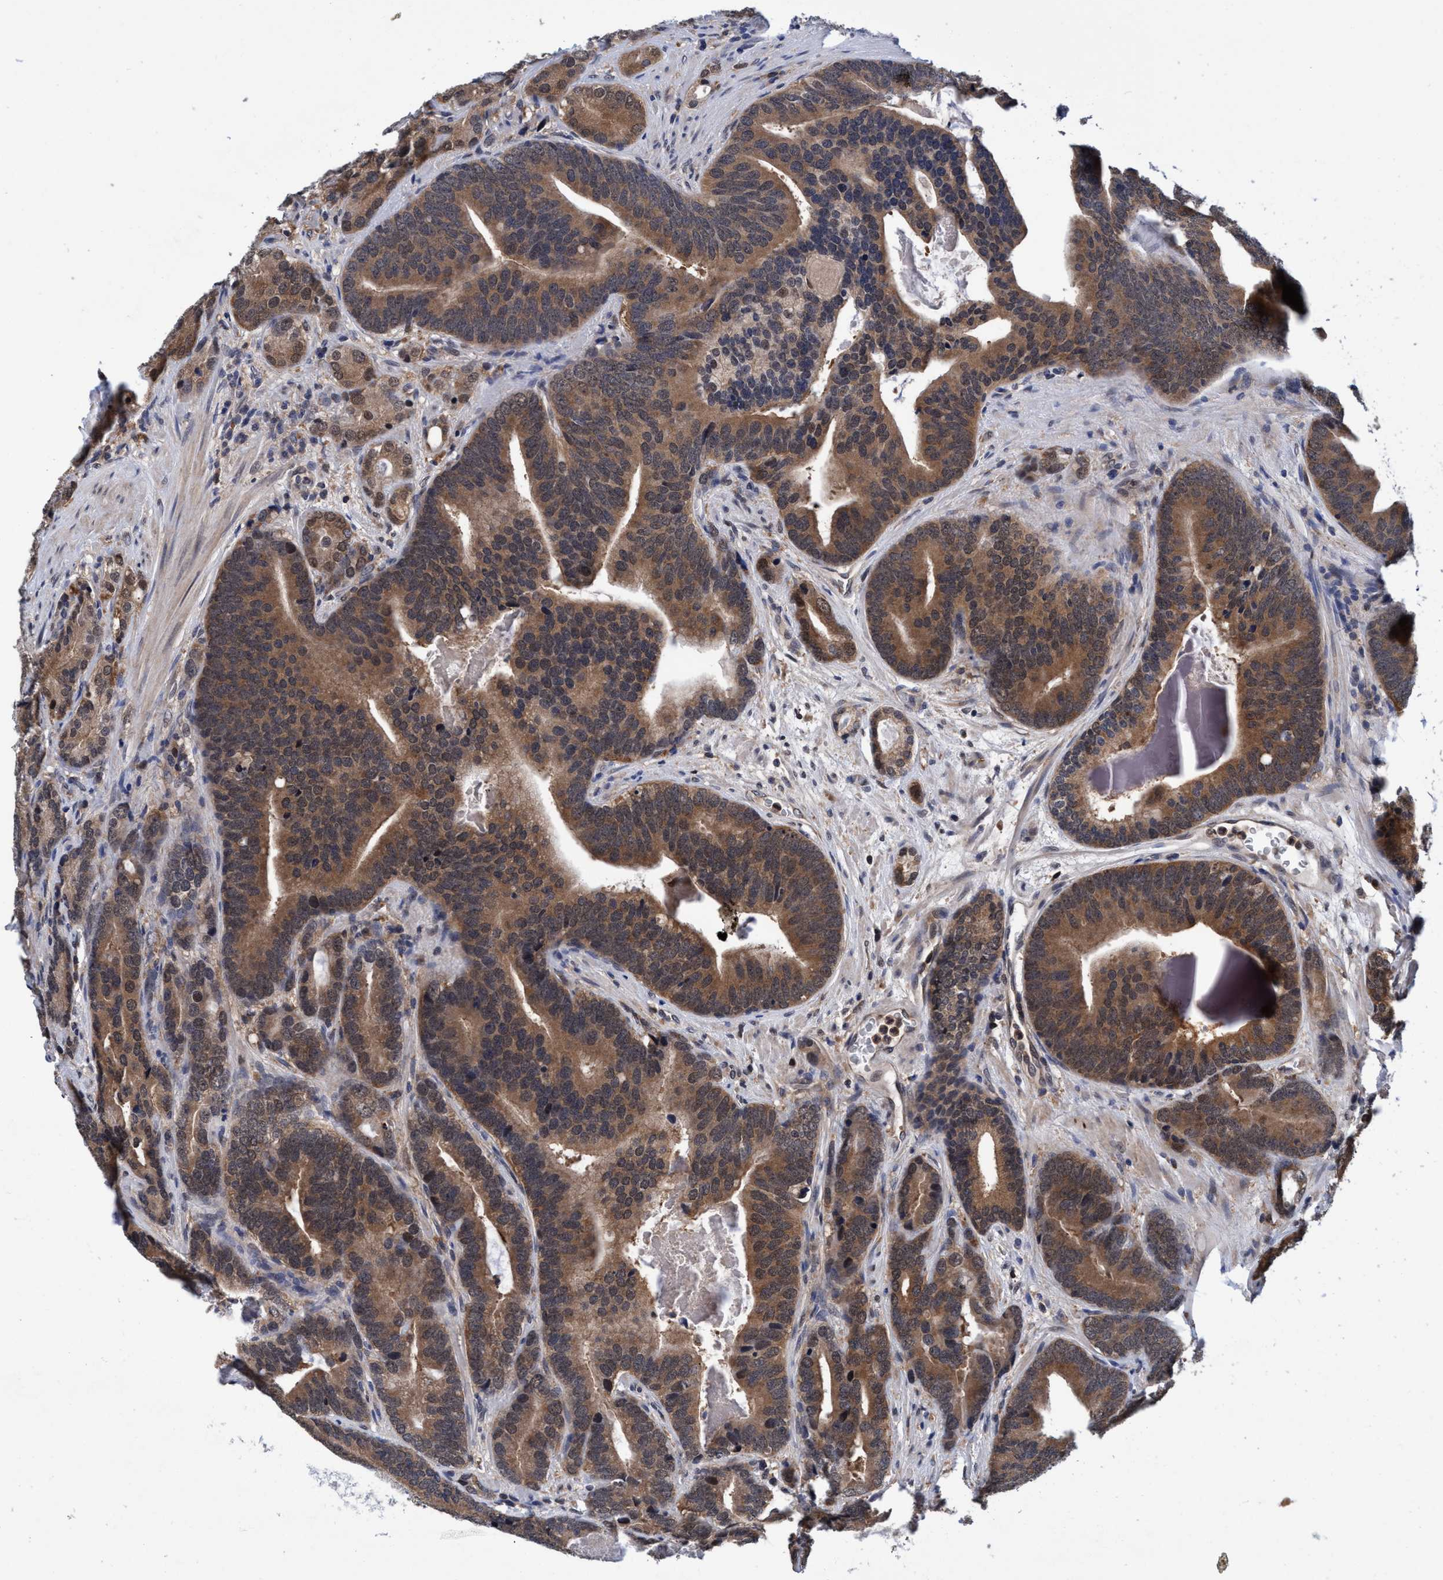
{"staining": {"intensity": "moderate", "quantity": ">75%", "location": "cytoplasmic/membranous"}, "tissue": "prostate cancer", "cell_type": "Tumor cells", "image_type": "cancer", "snomed": [{"axis": "morphology", "description": "Adenocarcinoma, High grade"}, {"axis": "topography", "description": "Prostate"}], "caption": "Prostate cancer stained for a protein (brown) displays moderate cytoplasmic/membranous positive staining in approximately >75% of tumor cells.", "gene": "PSMD12", "patient": {"sex": "male", "age": 55}}